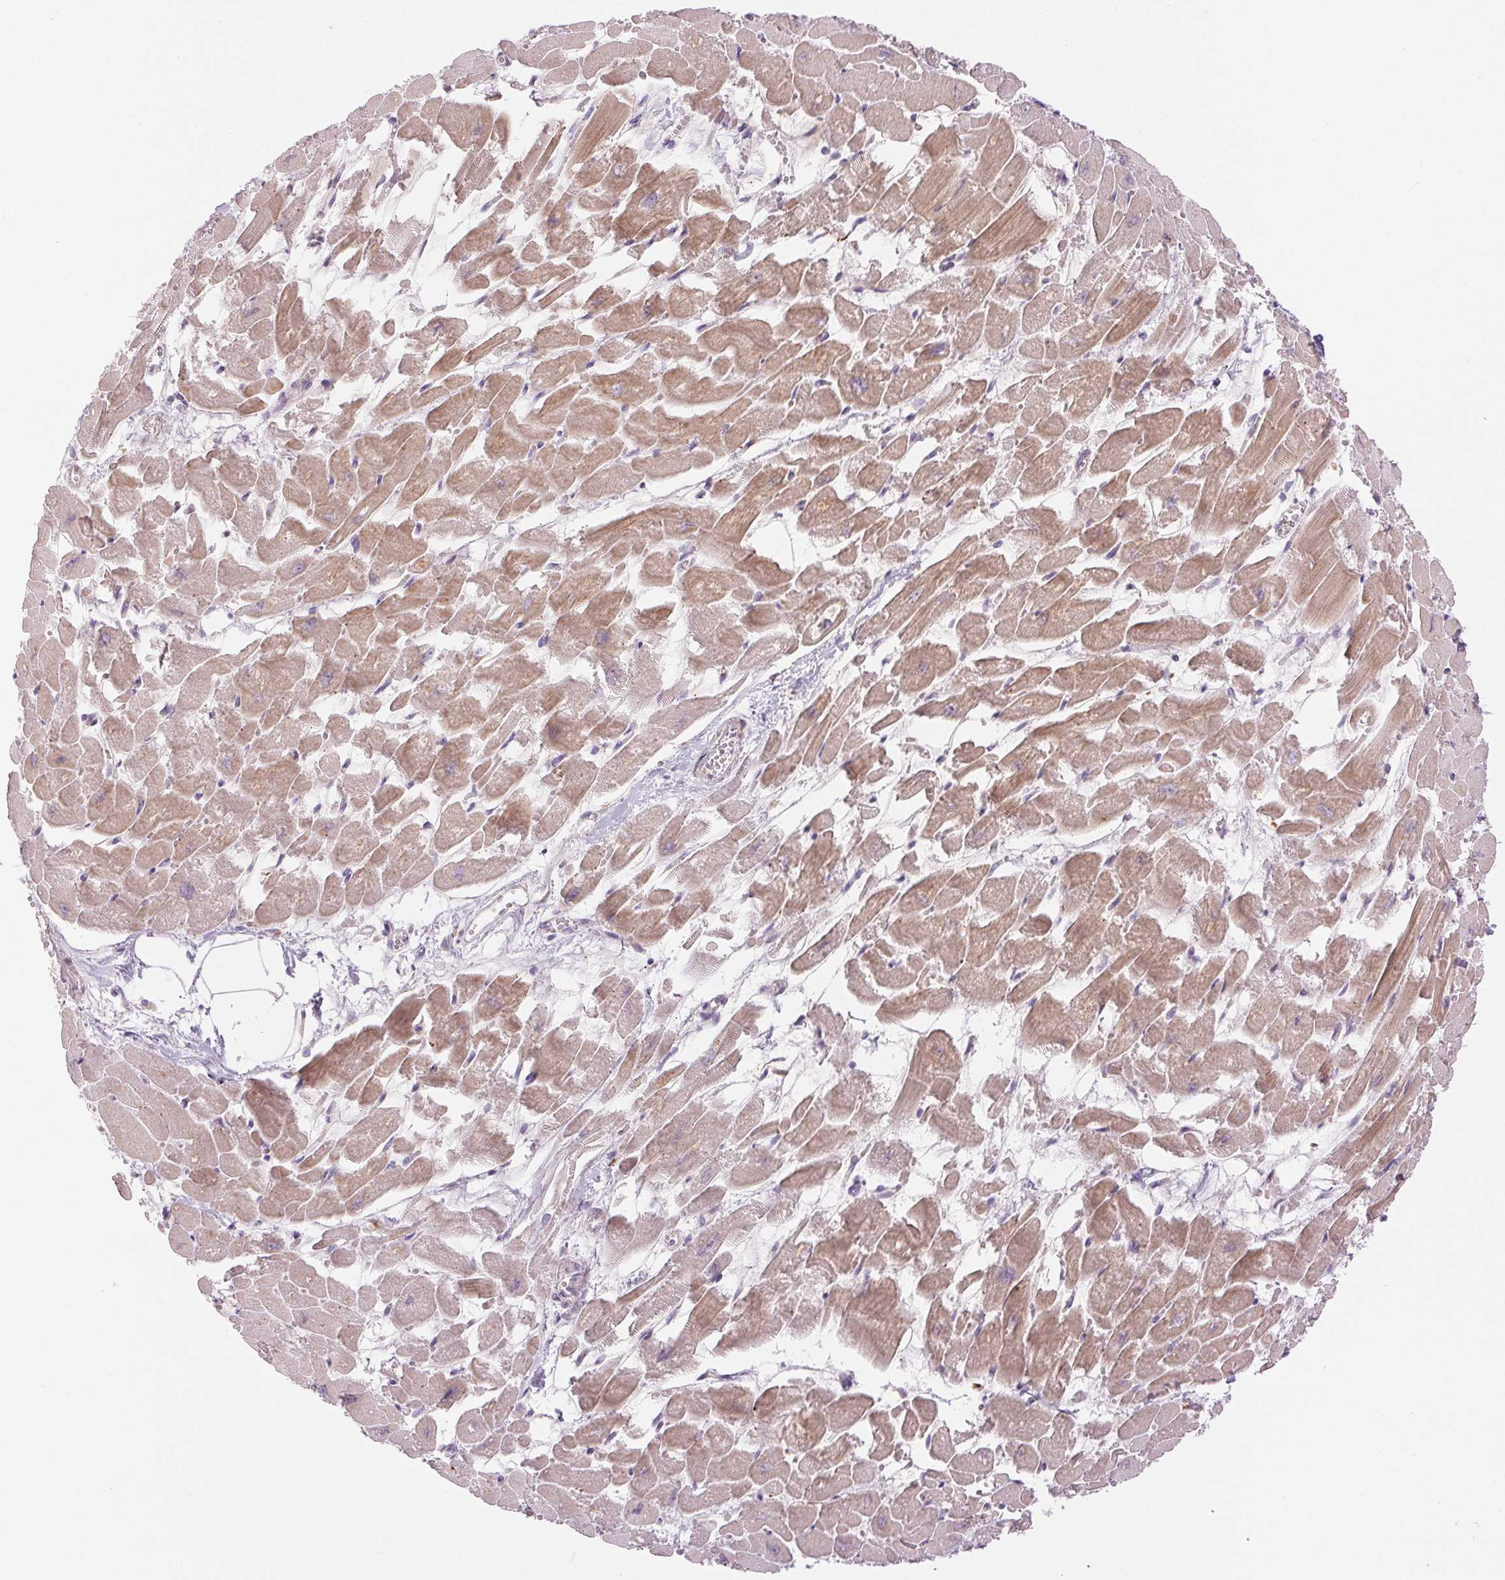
{"staining": {"intensity": "moderate", "quantity": ">75%", "location": "cytoplasmic/membranous"}, "tissue": "heart muscle", "cell_type": "Cardiomyocytes", "image_type": "normal", "snomed": [{"axis": "morphology", "description": "Normal tissue, NOS"}, {"axis": "topography", "description": "Heart"}], "caption": "Heart muscle stained with a brown dye exhibits moderate cytoplasmic/membranous positive expression in approximately >75% of cardiomyocytes.", "gene": "METTL17", "patient": {"sex": "female", "age": 52}}